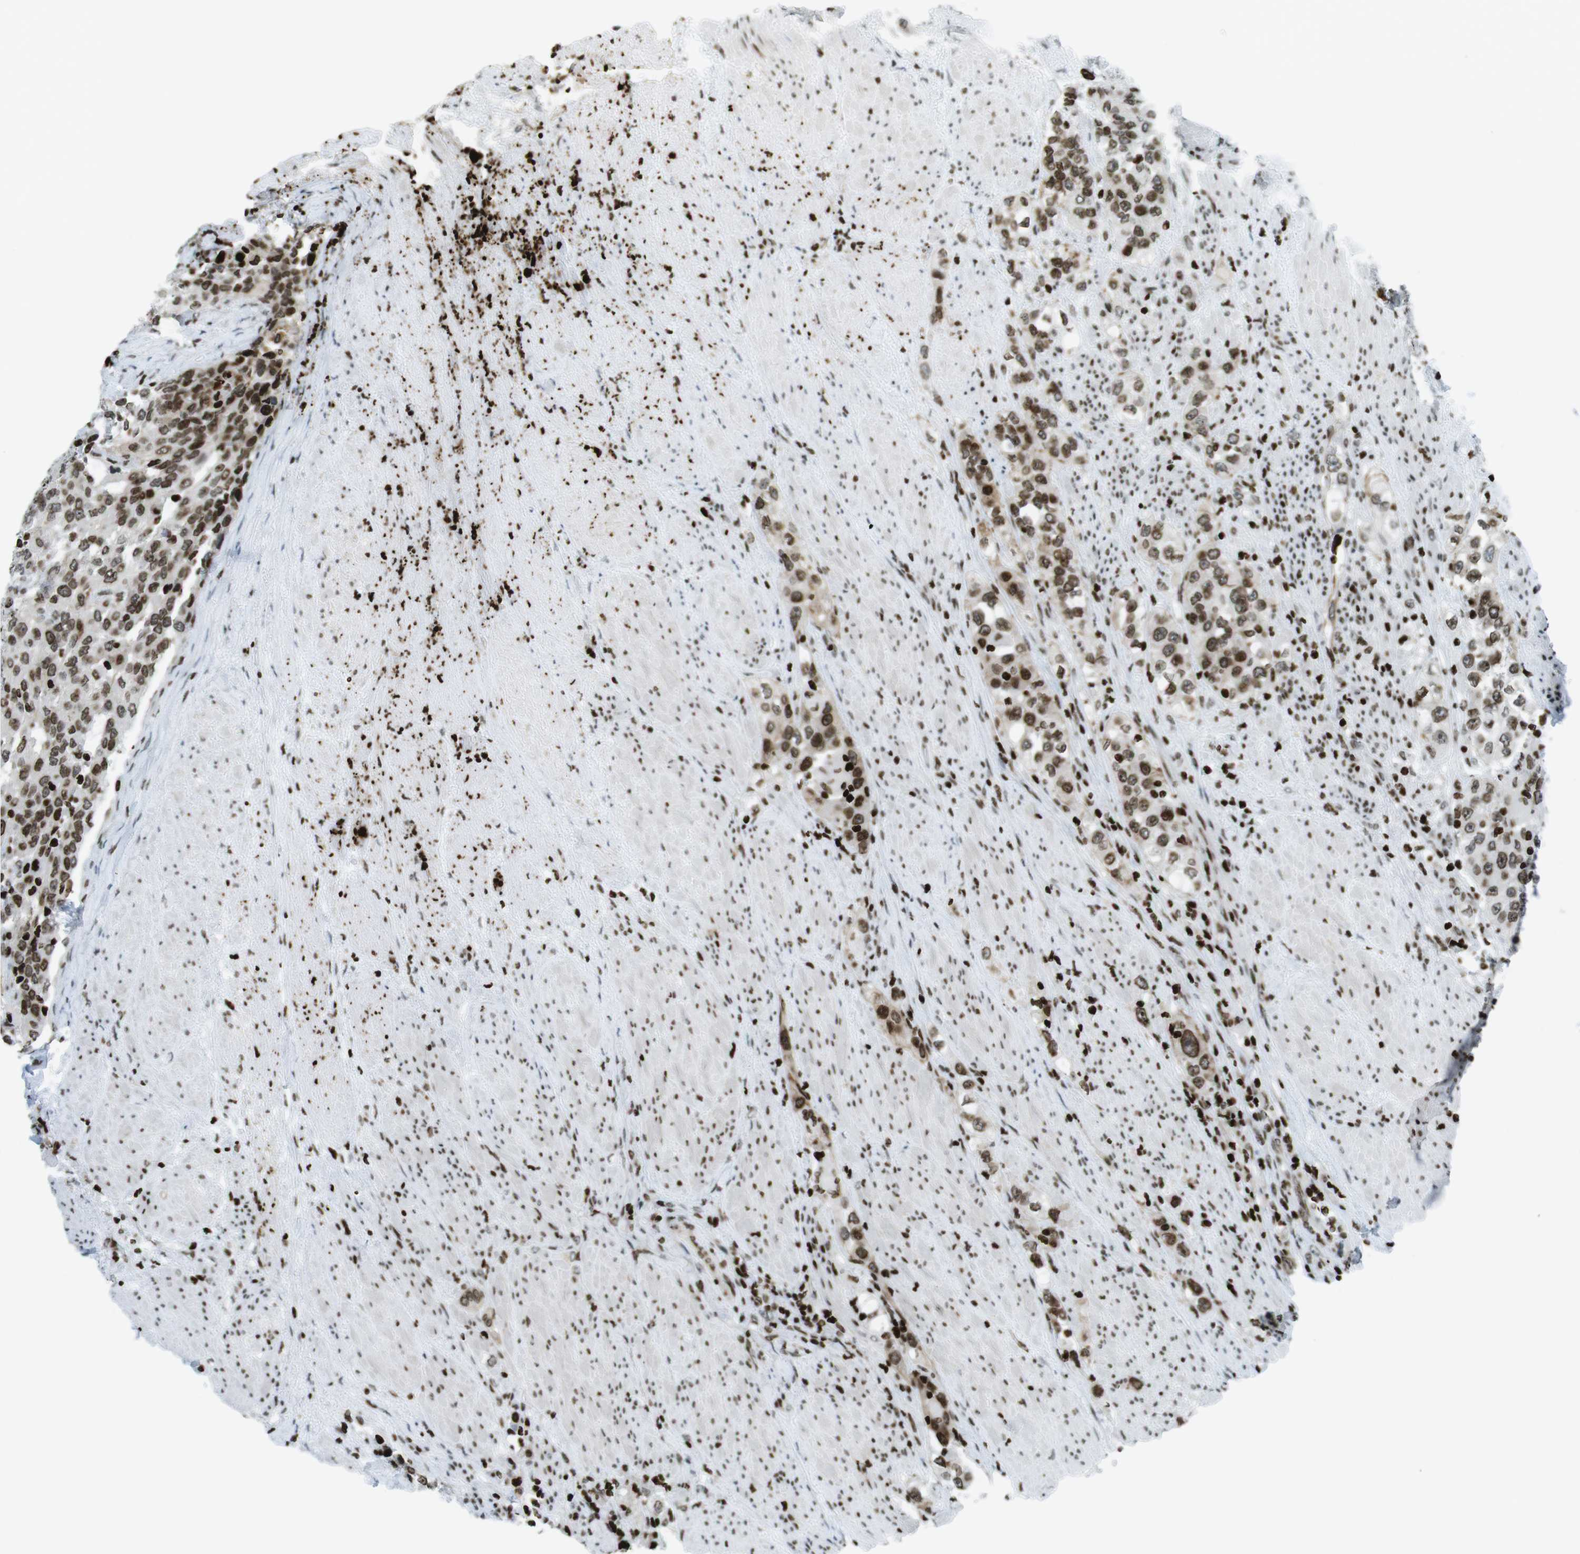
{"staining": {"intensity": "strong", "quantity": ">75%", "location": "nuclear"}, "tissue": "urothelial cancer", "cell_type": "Tumor cells", "image_type": "cancer", "snomed": [{"axis": "morphology", "description": "Urothelial carcinoma, High grade"}, {"axis": "topography", "description": "Urinary bladder"}], "caption": "DAB immunohistochemical staining of human urothelial cancer reveals strong nuclear protein staining in approximately >75% of tumor cells.", "gene": "H2AC8", "patient": {"sex": "female", "age": 80}}